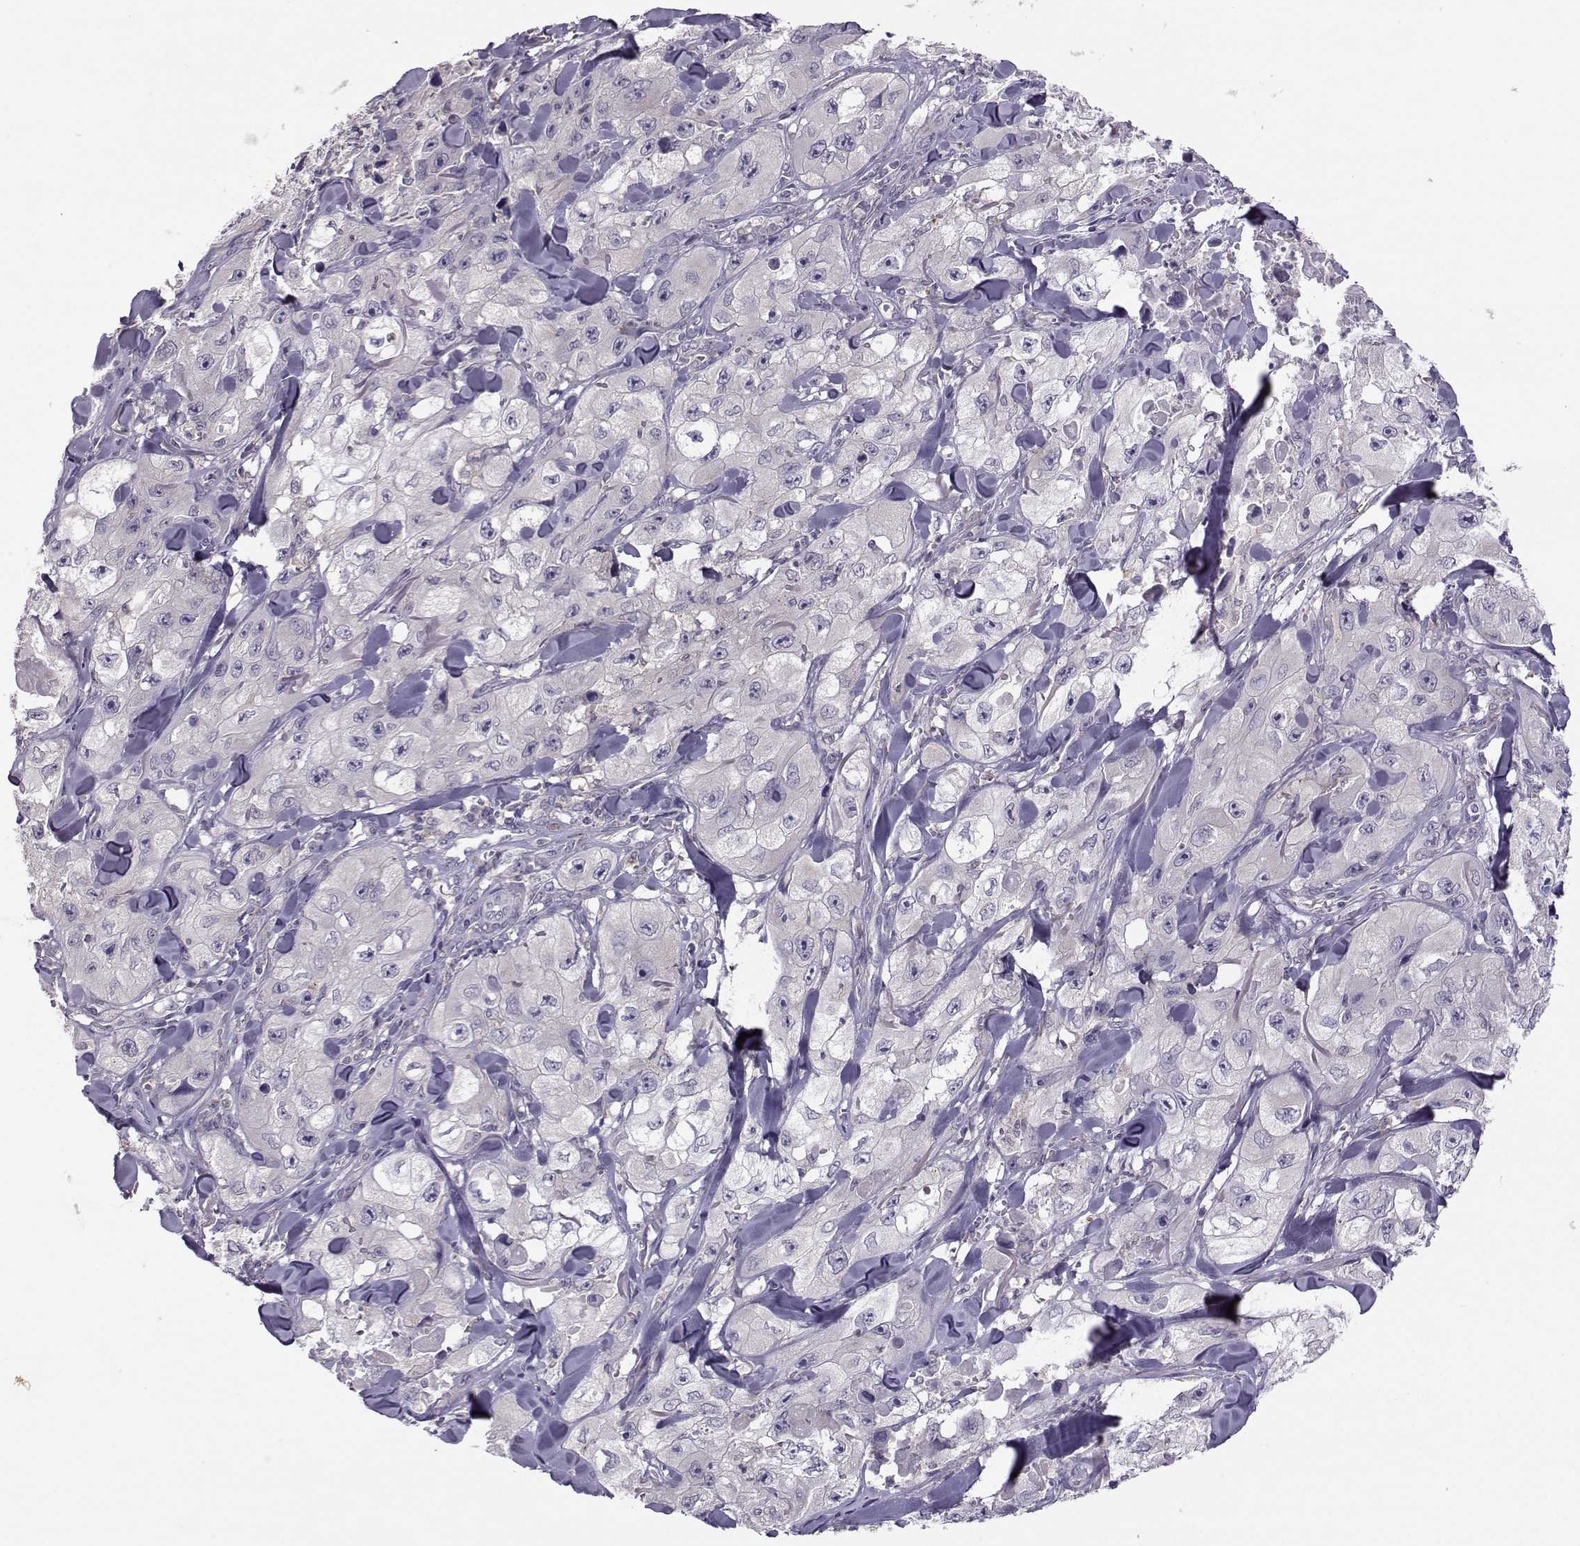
{"staining": {"intensity": "negative", "quantity": "none", "location": "none"}, "tissue": "skin cancer", "cell_type": "Tumor cells", "image_type": "cancer", "snomed": [{"axis": "morphology", "description": "Squamous cell carcinoma, NOS"}, {"axis": "topography", "description": "Skin"}, {"axis": "topography", "description": "Subcutis"}], "caption": "This is a image of immunohistochemistry staining of skin cancer, which shows no staining in tumor cells.", "gene": "FCAMR", "patient": {"sex": "male", "age": 73}}